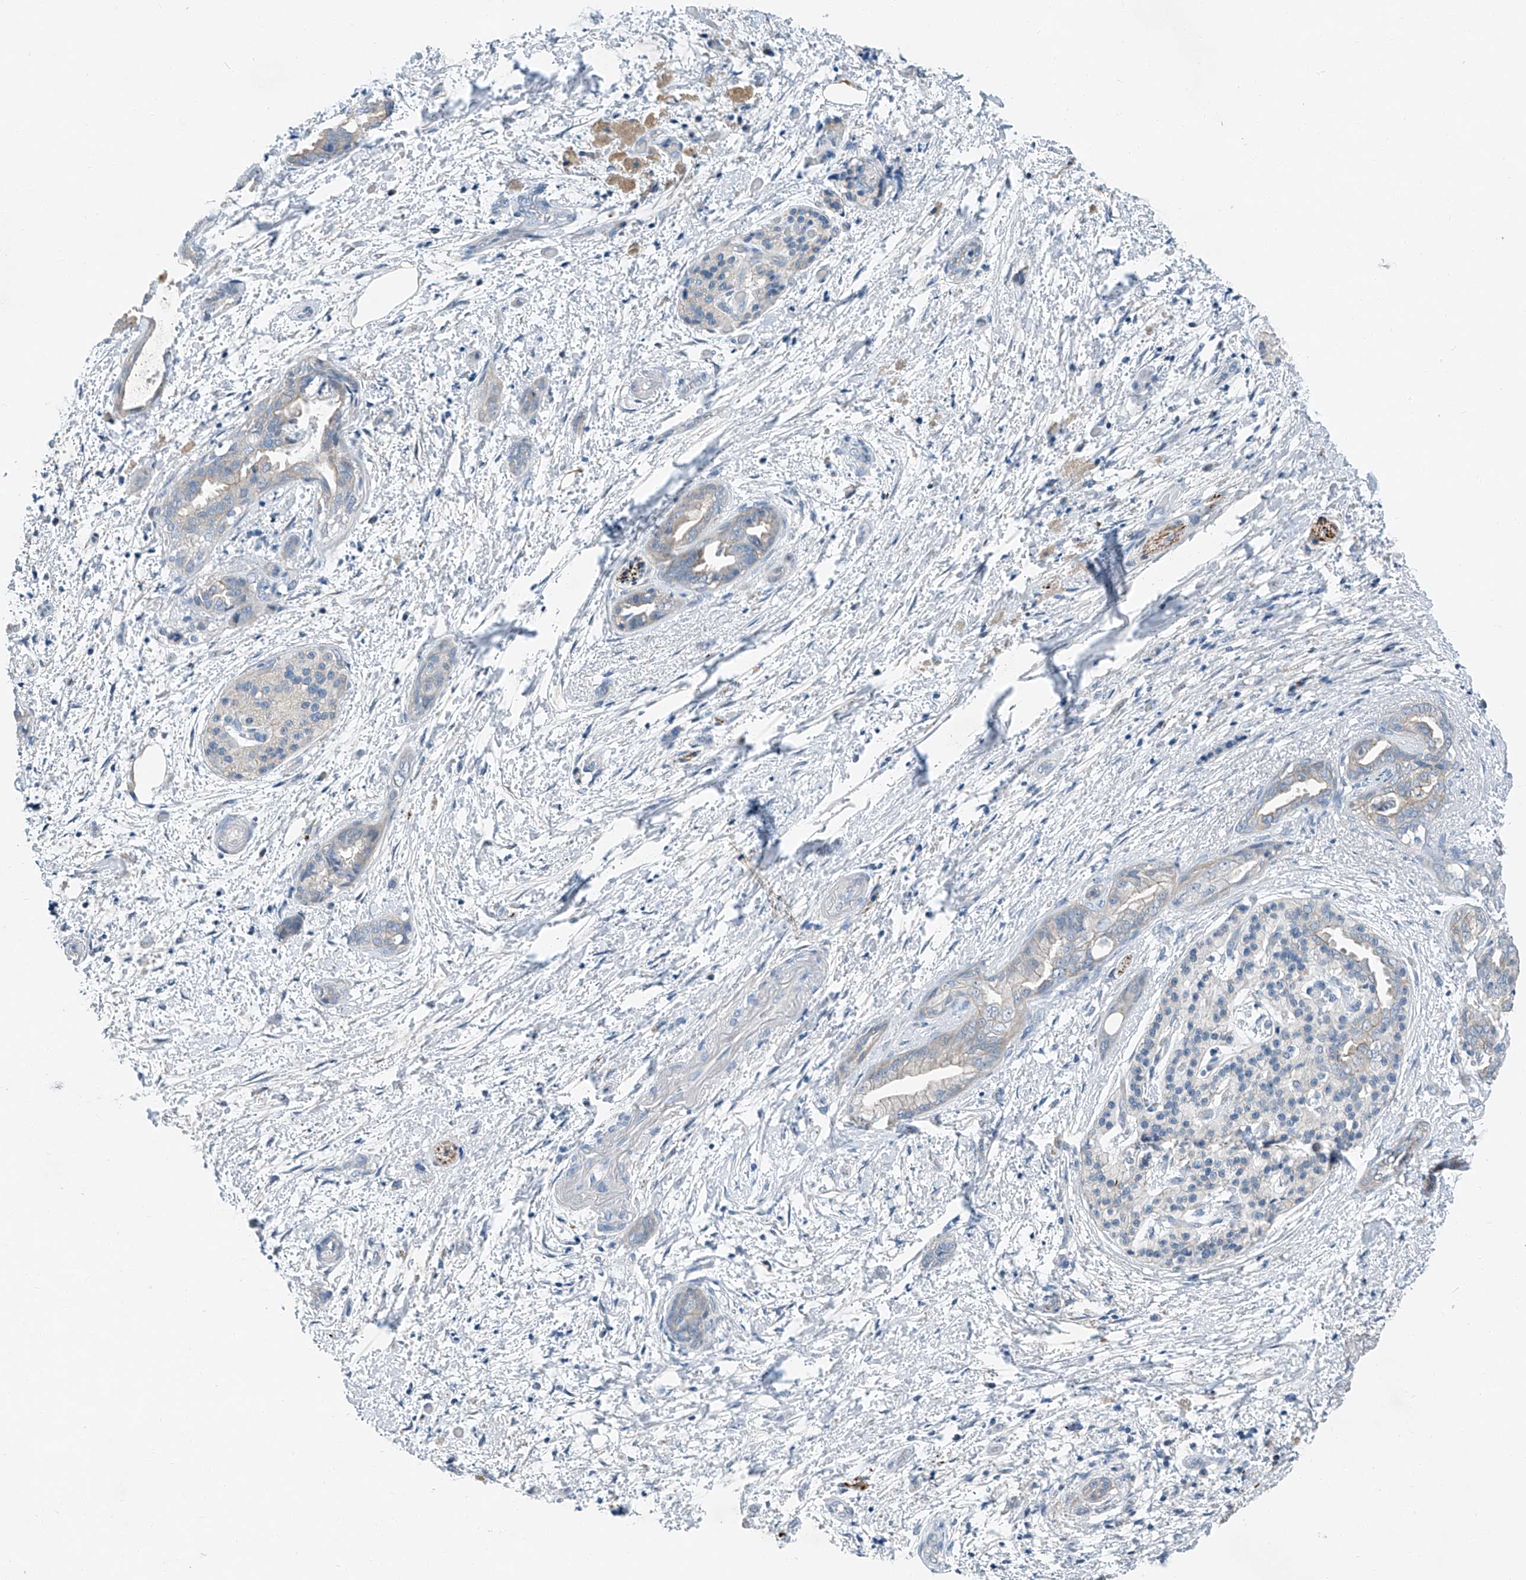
{"staining": {"intensity": "negative", "quantity": "none", "location": "none"}, "tissue": "pancreatic cancer", "cell_type": "Tumor cells", "image_type": "cancer", "snomed": [{"axis": "morphology", "description": "Normal tissue, NOS"}, {"axis": "morphology", "description": "Adenocarcinoma, NOS"}, {"axis": "topography", "description": "Pancreas"}, {"axis": "topography", "description": "Peripheral nerve tissue"}], "caption": "Protein analysis of adenocarcinoma (pancreatic) reveals no significant positivity in tumor cells.", "gene": "MDGA1", "patient": {"sex": "female", "age": 63}}